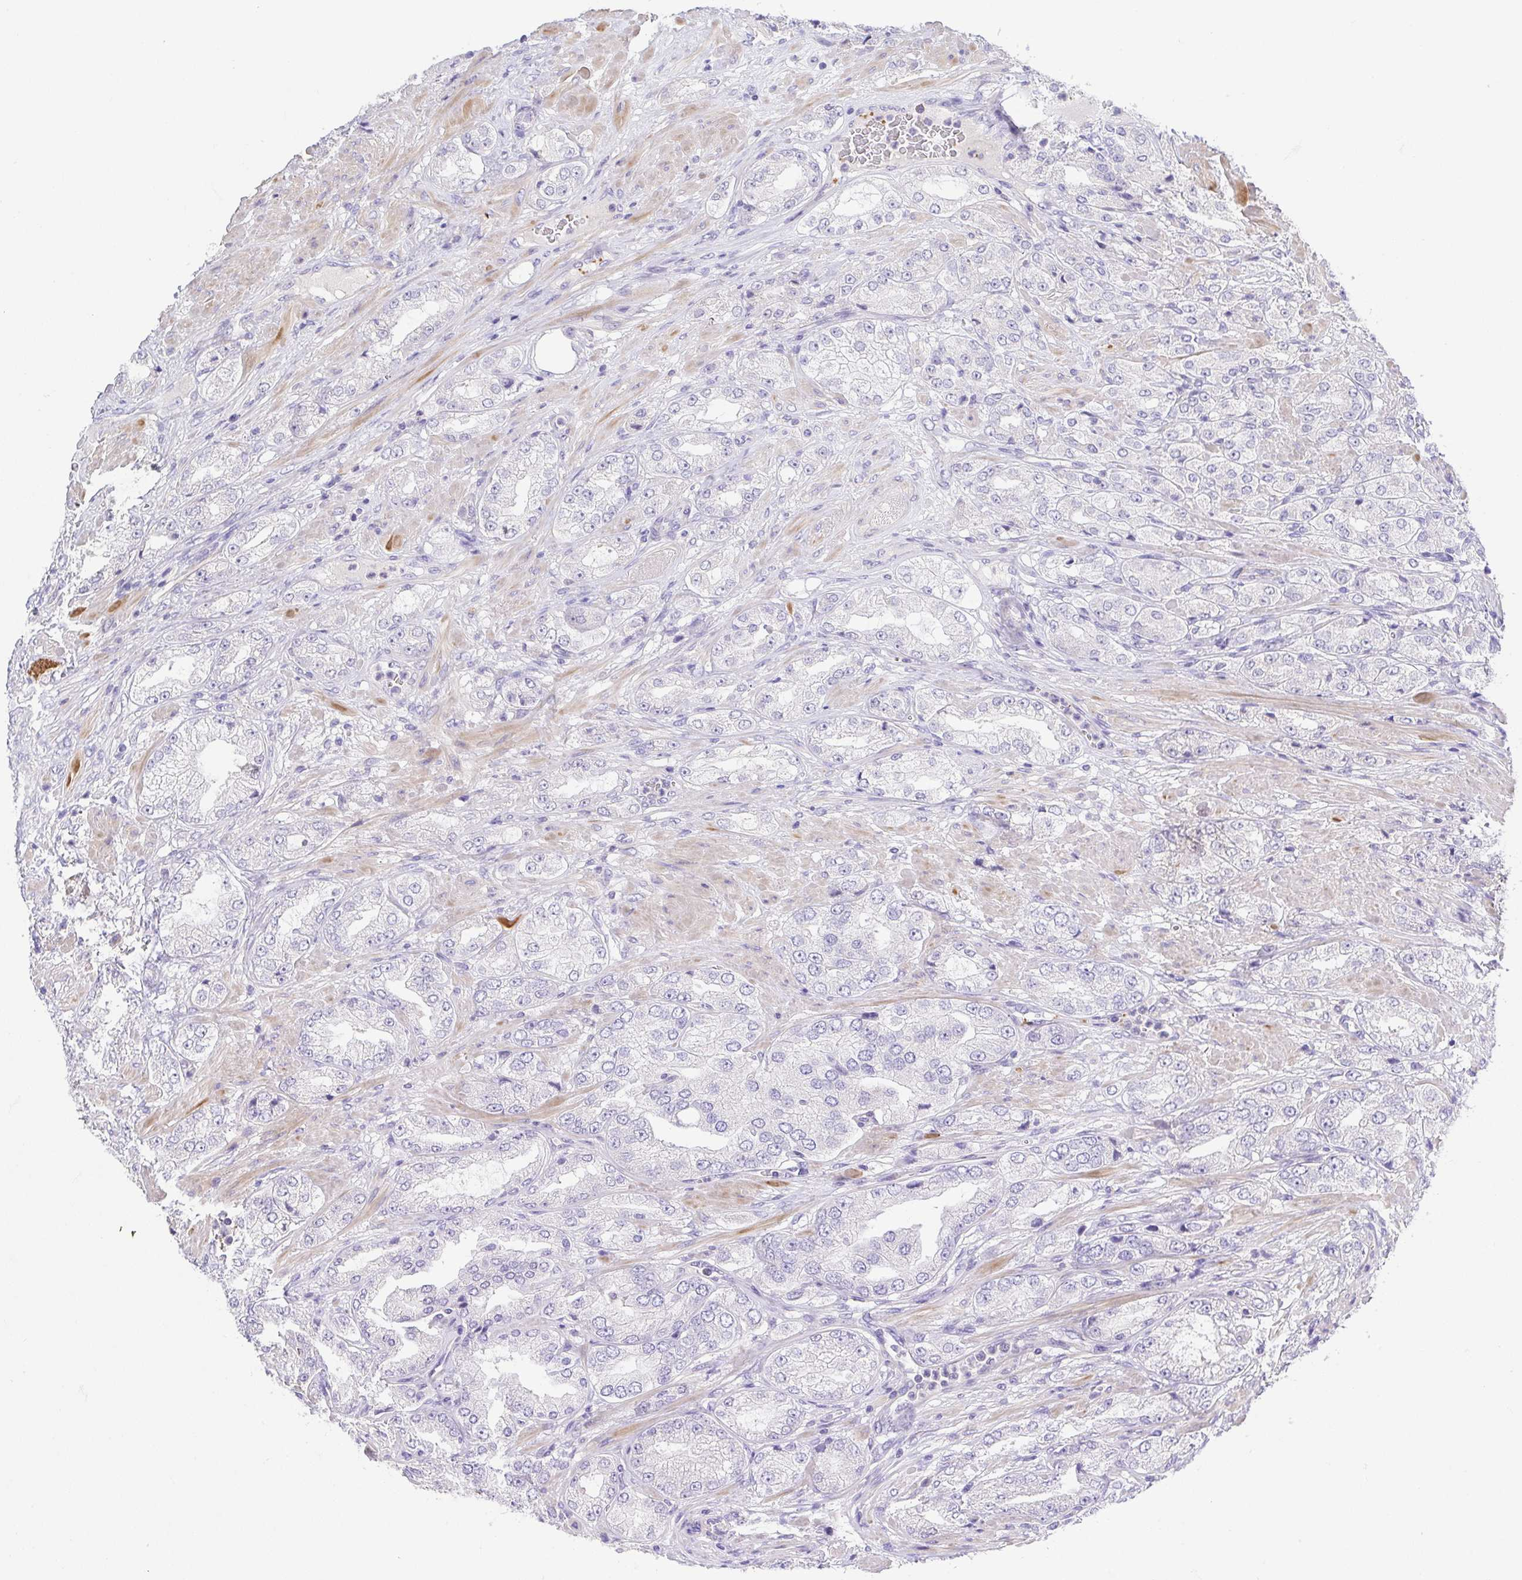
{"staining": {"intensity": "negative", "quantity": "none", "location": "none"}, "tissue": "prostate cancer", "cell_type": "Tumor cells", "image_type": "cancer", "snomed": [{"axis": "morphology", "description": "Adenocarcinoma, High grade"}, {"axis": "topography", "description": "Prostate"}], "caption": "A photomicrograph of prostate cancer stained for a protein exhibits no brown staining in tumor cells. The staining is performed using DAB brown chromogen with nuclei counter-stained in using hematoxylin.", "gene": "PRR14L", "patient": {"sex": "male", "age": 68}}